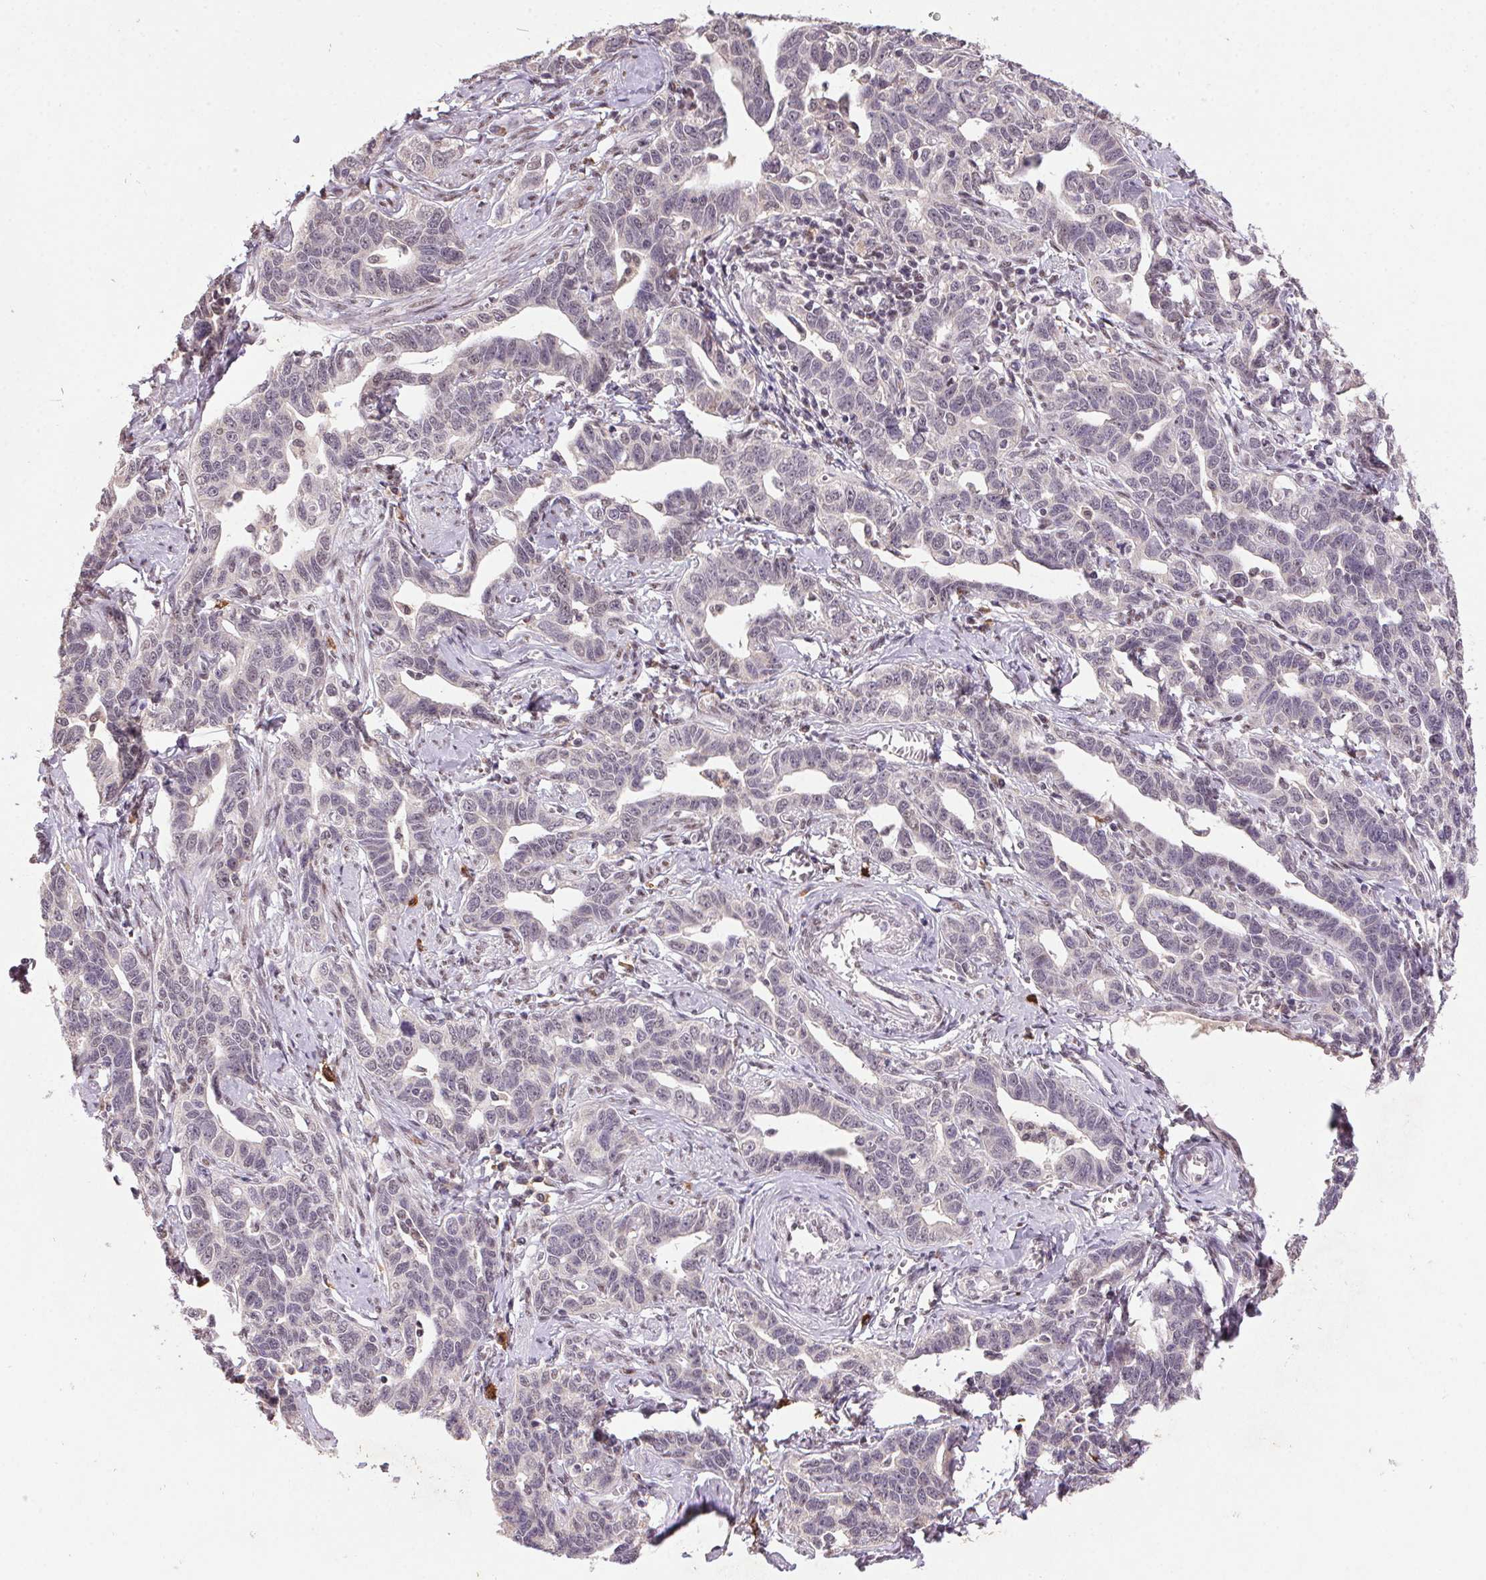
{"staining": {"intensity": "weak", "quantity": "25%-75%", "location": "nuclear"}, "tissue": "ovarian cancer", "cell_type": "Tumor cells", "image_type": "cancer", "snomed": [{"axis": "morphology", "description": "Cystadenocarcinoma, serous, NOS"}, {"axis": "topography", "description": "Ovary"}], "caption": "Ovarian serous cystadenocarcinoma tissue demonstrates weak nuclear expression in about 25%-75% of tumor cells, visualized by immunohistochemistry.", "gene": "ZBTB4", "patient": {"sex": "female", "age": 69}}